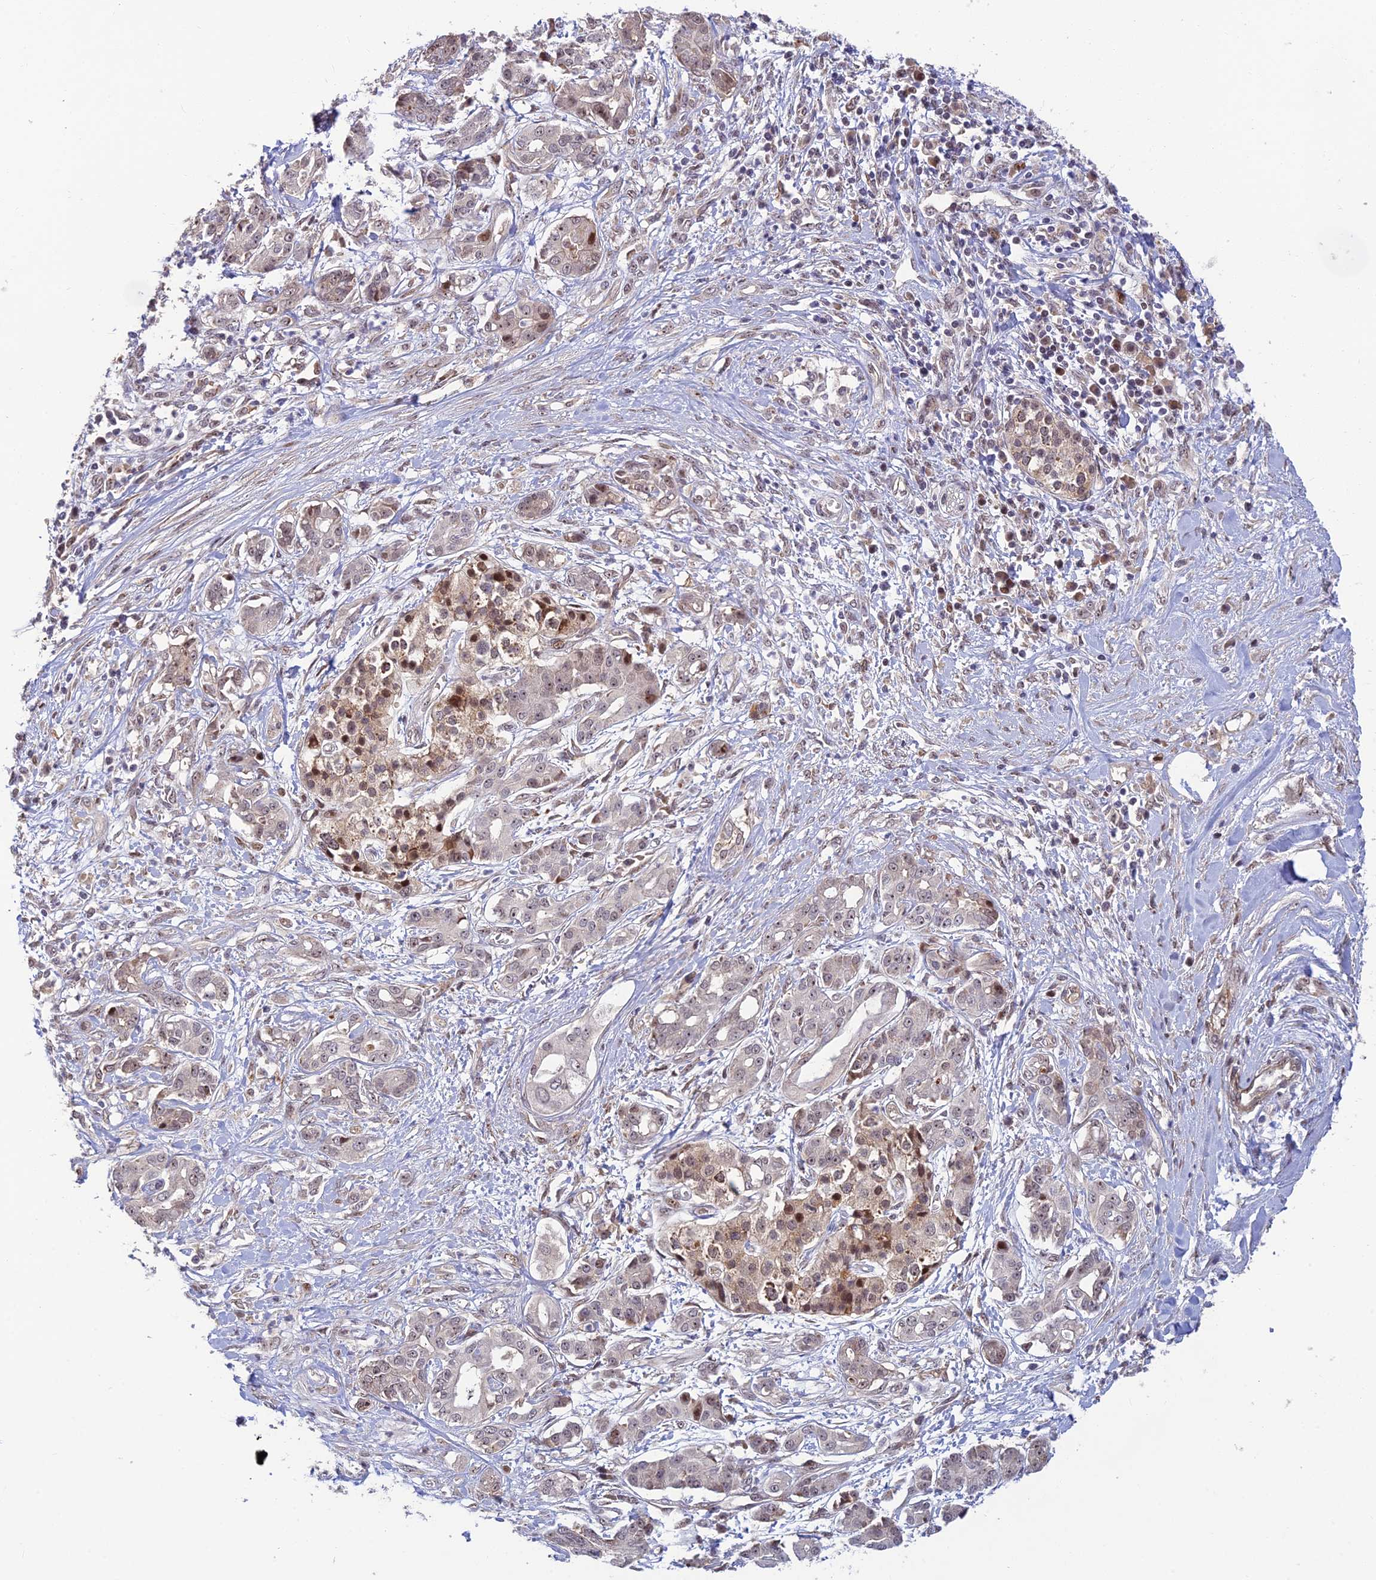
{"staining": {"intensity": "moderate", "quantity": "<25%", "location": "nuclear"}, "tissue": "pancreatic cancer", "cell_type": "Tumor cells", "image_type": "cancer", "snomed": [{"axis": "morphology", "description": "Adenocarcinoma, NOS"}, {"axis": "topography", "description": "Pancreas"}], "caption": "IHC histopathology image of neoplastic tissue: pancreatic adenocarcinoma stained using immunohistochemistry (IHC) displays low levels of moderate protein expression localized specifically in the nuclear of tumor cells, appearing as a nuclear brown color.", "gene": "UFSP2", "patient": {"sex": "female", "age": 56}}